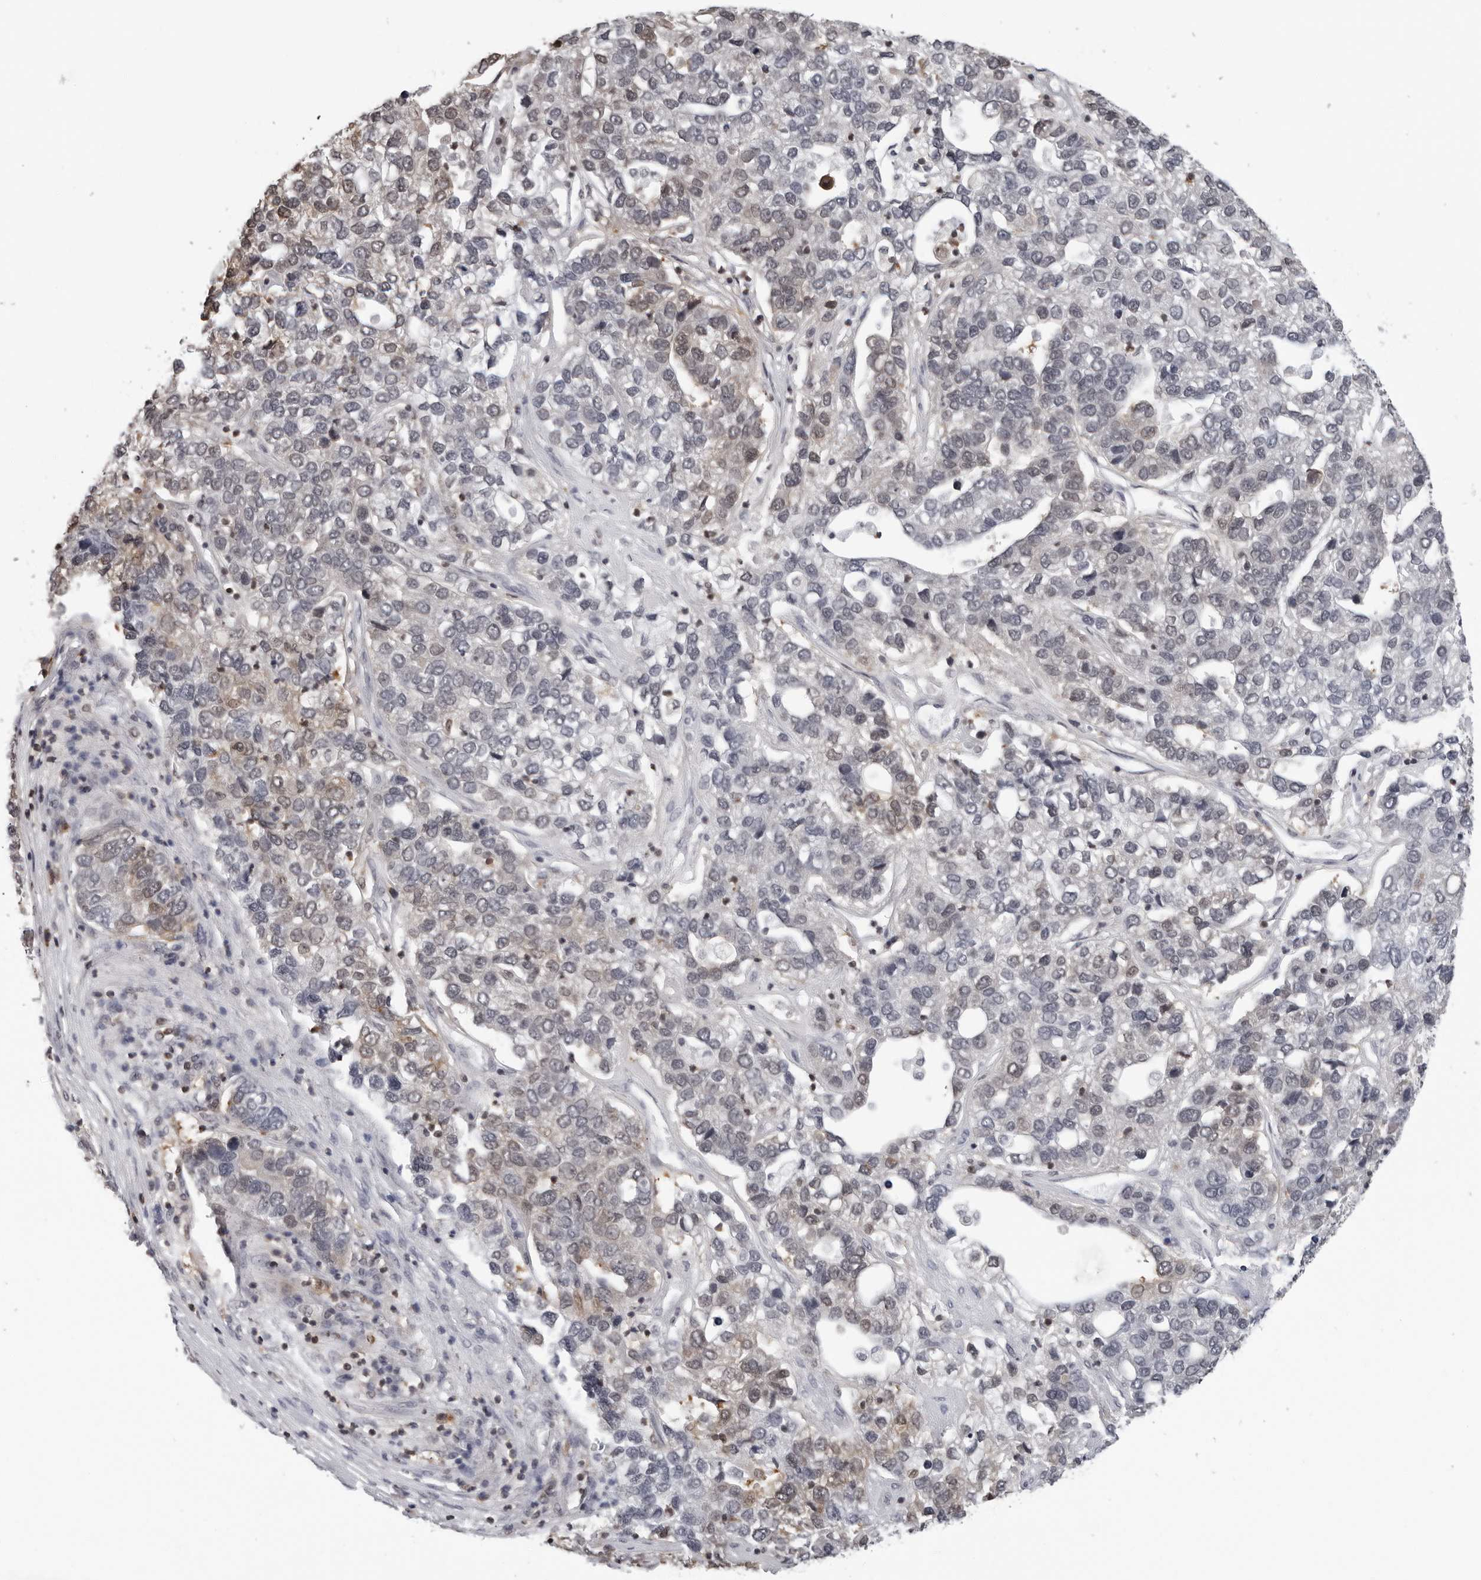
{"staining": {"intensity": "weak", "quantity": "<25%", "location": "cytoplasmic/membranous"}, "tissue": "pancreatic cancer", "cell_type": "Tumor cells", "image_type": "cancer", "snomed": [{"axis": "morphology", "description": "Adenocarcinoma, NOS"}, {"axis": "topography", "description": "Pancreas"}], "caption": "Histopathology image shows no protein expression in tumor cells of pancreatic cancer (adenocarcinoma) tissue.", "gene": "HSPH1", "patient": {"sex": "female", "age": 61}}